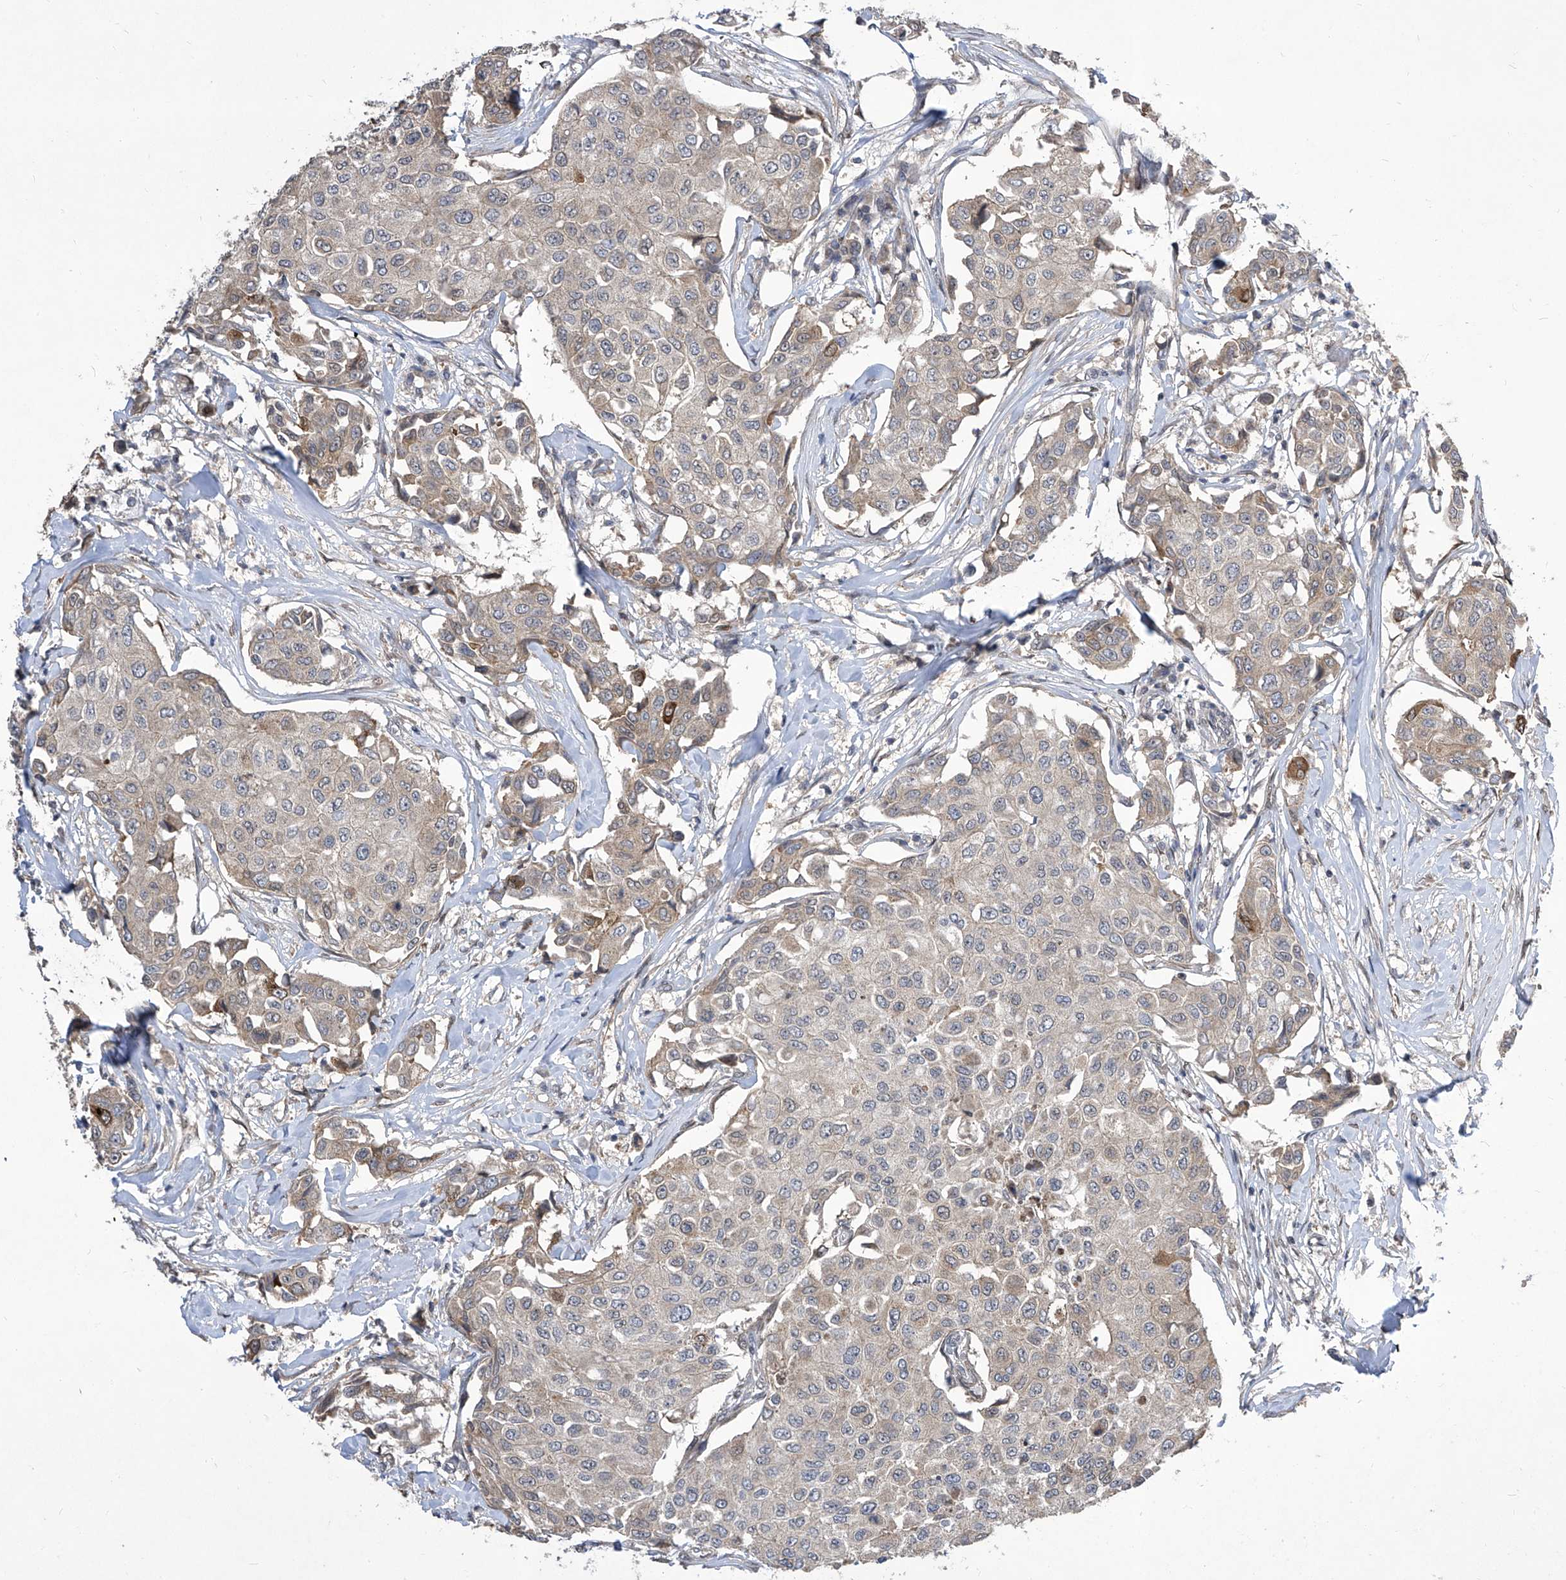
{"staining": {"intensity": "weak", "quantity": "25%-75%", "location": "cytoplasmic/membranous"}, "tissue": "breast cancer", "cell_type": "Tumor cells", "image_type": "cancer", "snomed": [{"axis": "morphology", "description": "Duct carcinoma"}, {"axis": "topography", "description": "Breast"}], "caption": "Breast cancer (invasive ductal carcinoma) stained with a protein marker demonstrates weak staining in tumor cells.", "gene": "CETN2", "patient": {"sex": "female", "age": 80}}